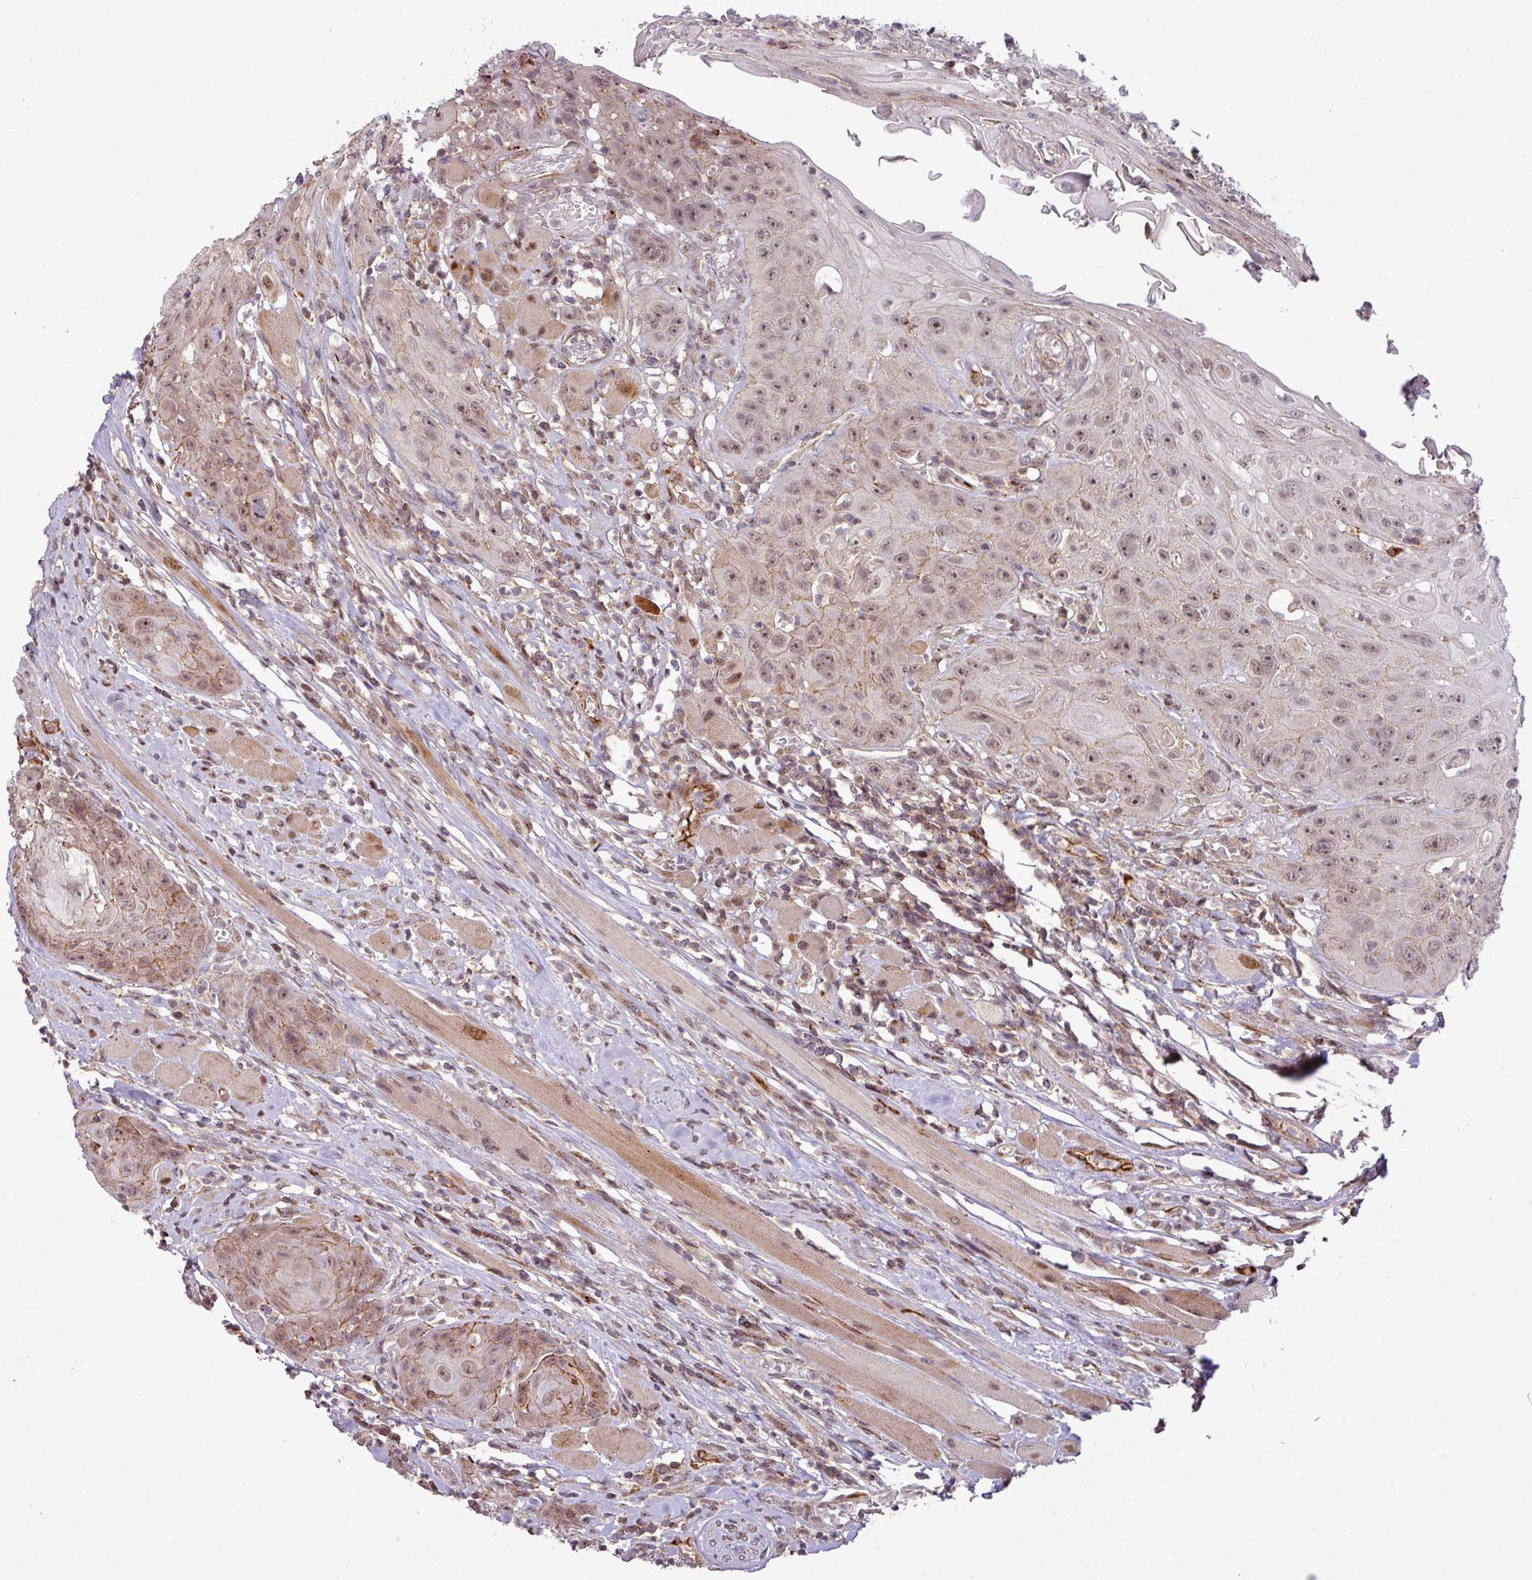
{"staining": {"intensity": "weak", "quantity": ">75%", "location": "nuclear"}, "tissue": "head and neck cancer", "cell_type": "Tumor cells", "image_type": "cancer", "snomed": [{"axis": "morphology", "description": "Squamous cell carcinoma, NOS"}, {"axis": "topography", "description": "Head-Neck"}], "caption": "Head and neck cancer was stained to show a protein in brown. There is low levels of weak nuclear staining in approximately >75% of tumor cells. (Brightfield microscopy of DAB IHC at high magnification).", "gene": "ZC2HC1C", "patient": {"sex": "female", "age": 59}}